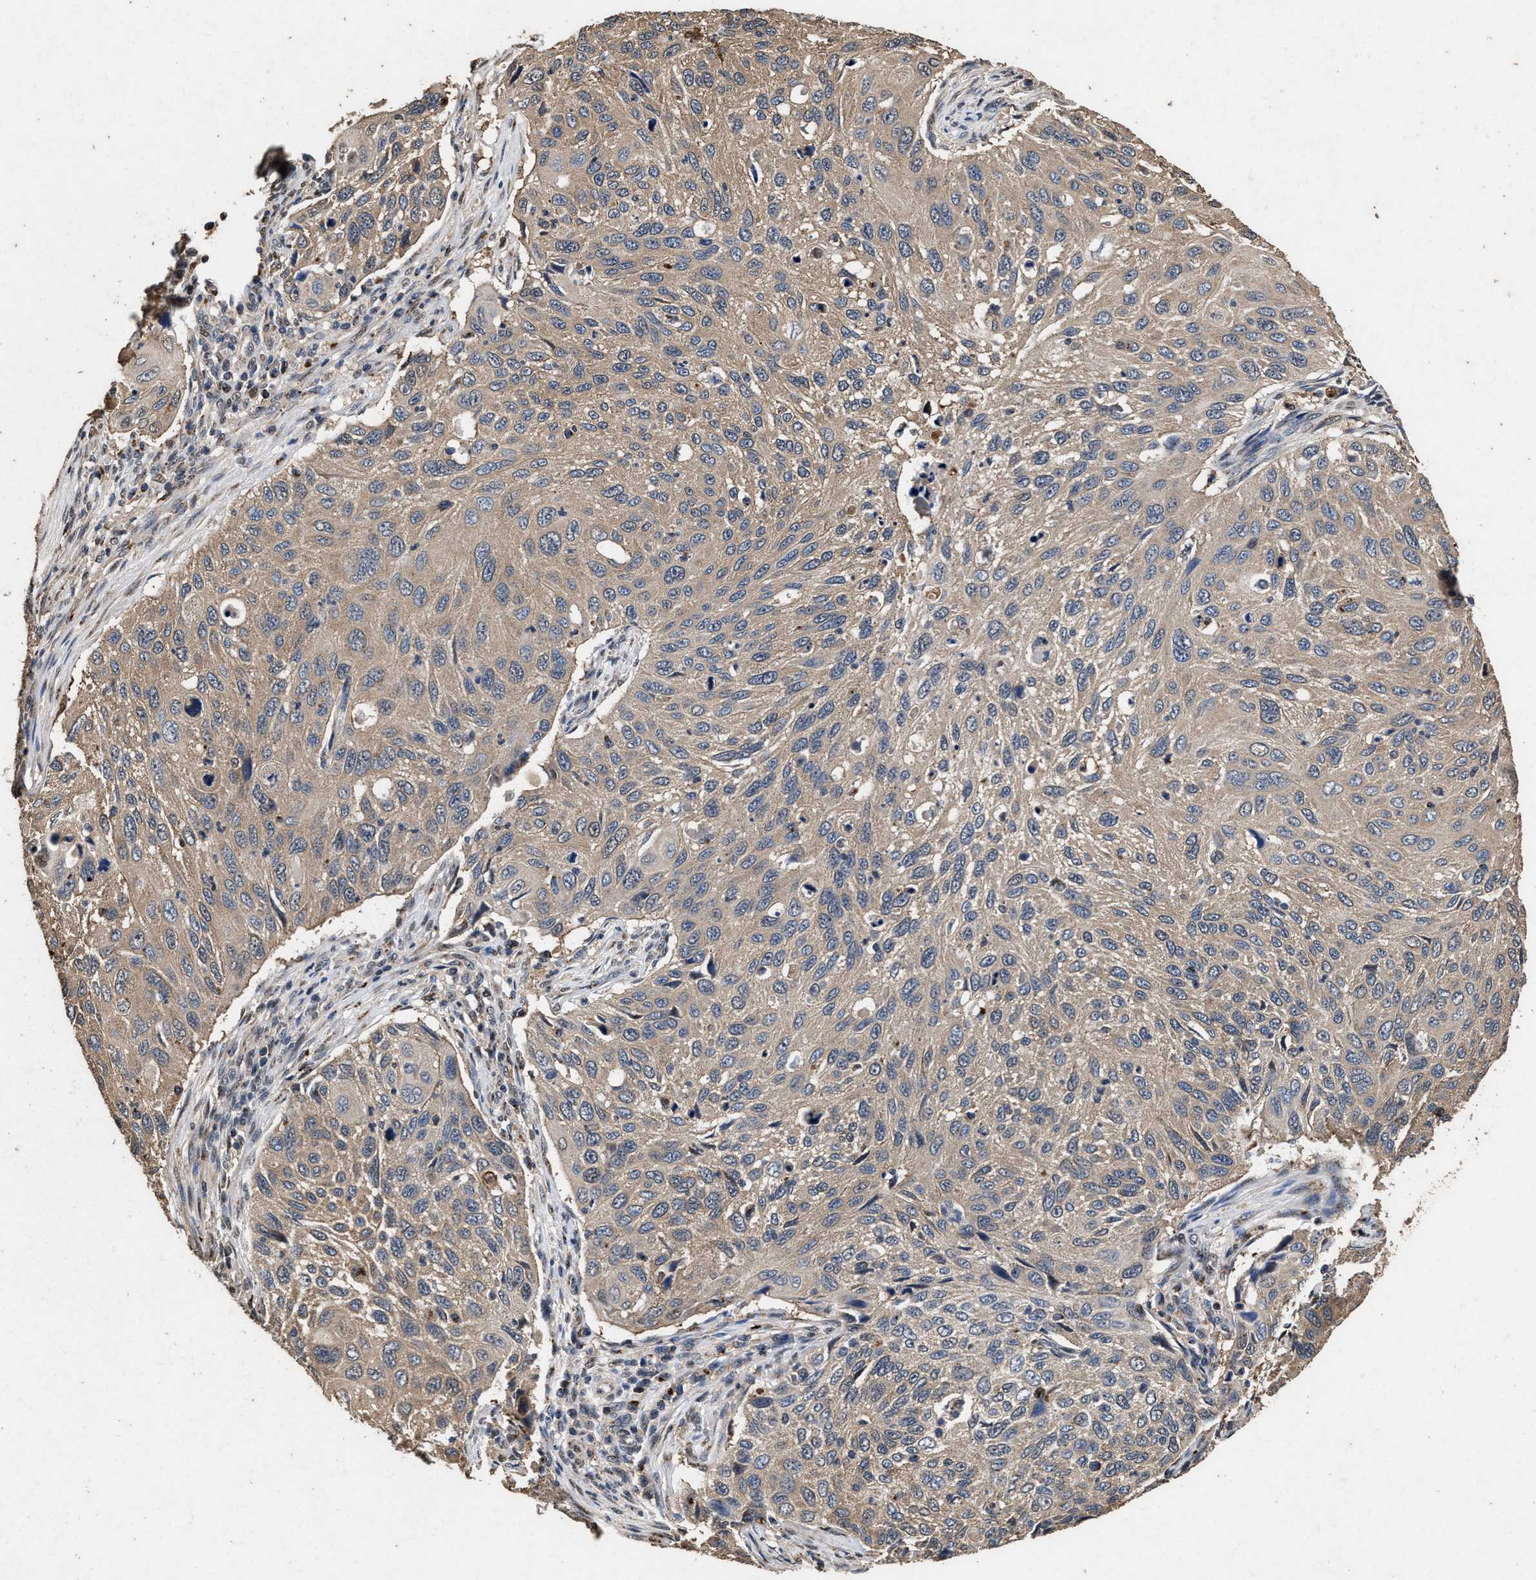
{"staining": {"intensity": "weak", "quantity": ">75%", "location": "cytoplasmic/membranous"}, "tissue": "cervical cancer", "cell_type": "Tumor cells", "image_type": "cancer", "snomed": [{"axis": "morphology", "description": "Squamous cell carcinoma, NOS"}, {"axis": "topography", "description": "Cervix"}], "caption": "A photomicrograph of cervical squamous cell carcinoma stained for a protein demonstrates weak cytoplasmic/membranous brown staining in tumor cells.", "gene": "TPST2", "patient": {"sex": "female", "age": 70}}